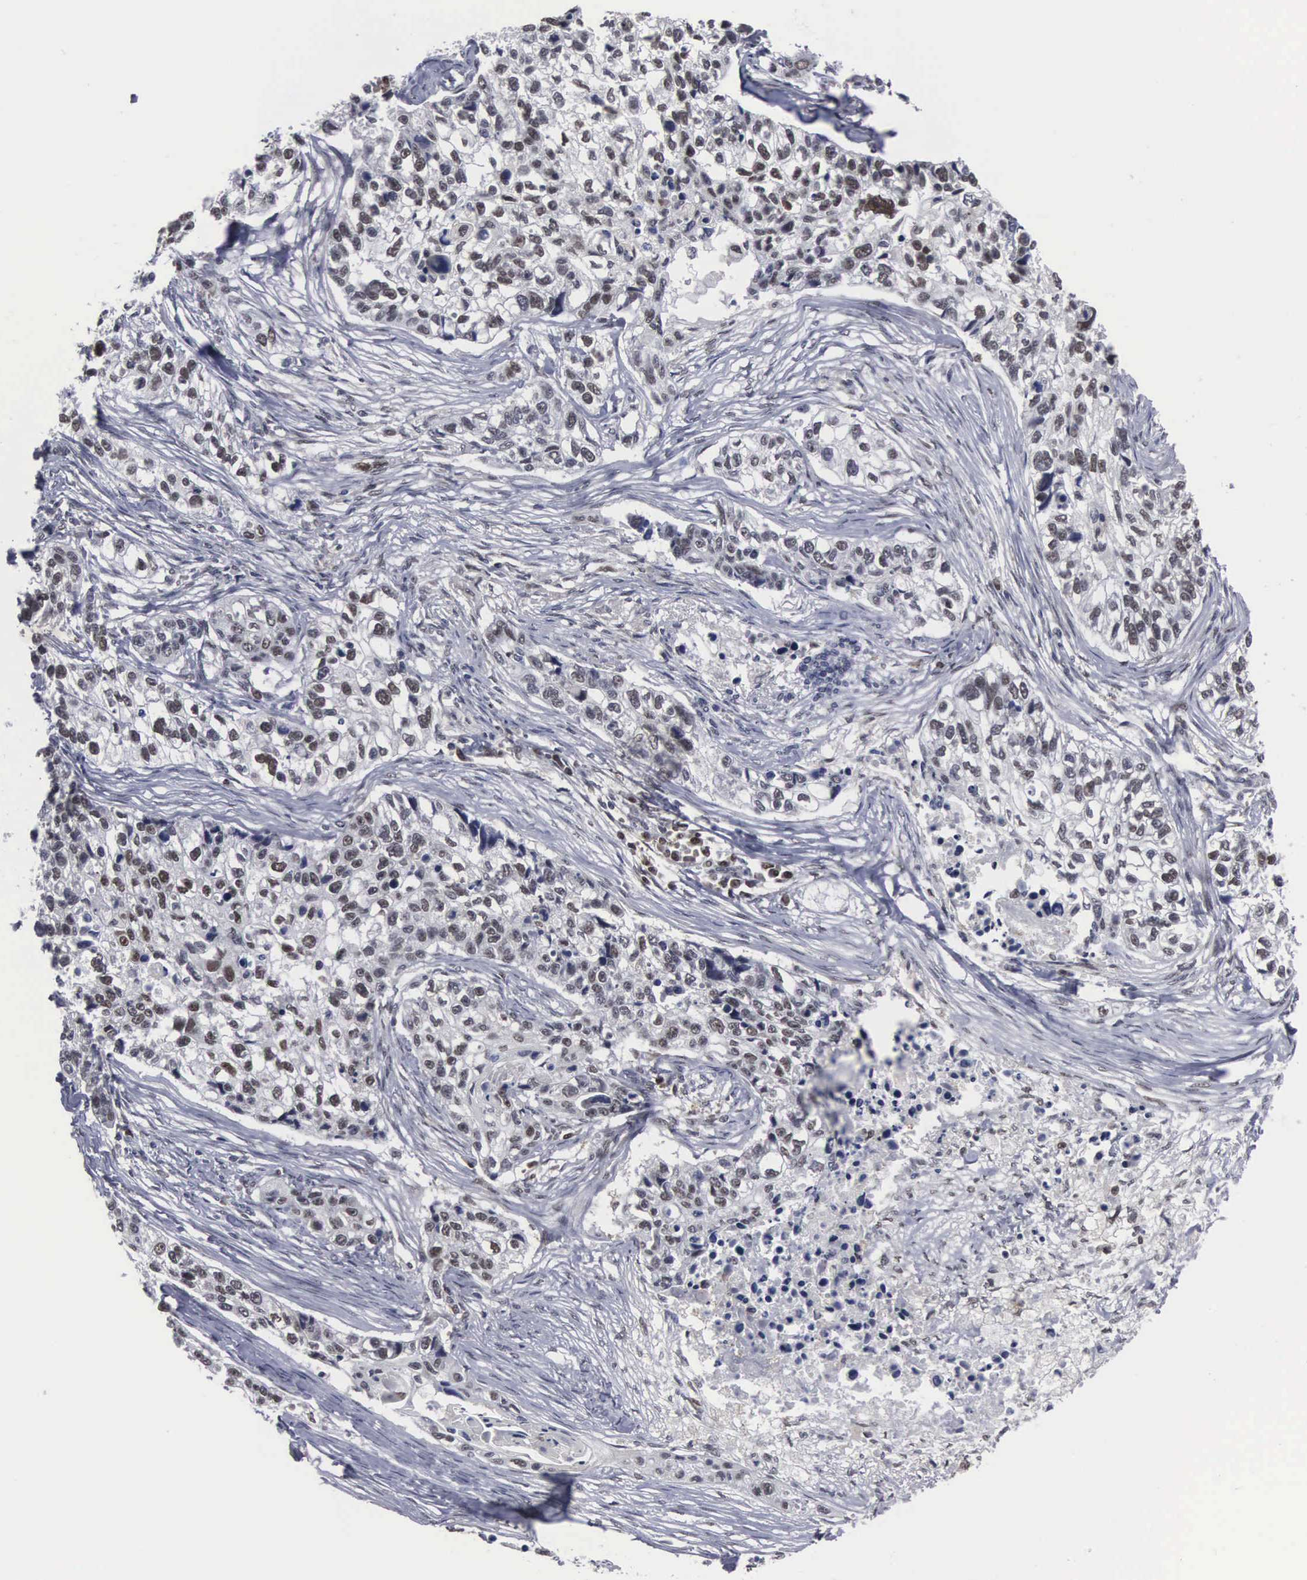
{"staining": {"intensity": "weak", "quantity": "25%-75%", "location": "nuclear"}, "tissue": "lung cancer", "cell_type": "Tumor cells", "image_type": "cancer", "snomed": [{"axis": "morphology", "description": "Squamous cell carcinoma, NOS"}, {"axis": "topography", "description": "Lymph node"}, {"axis": "topography", "description": "Lung"}], "caption": "Protein positivity by IHC reveals weak nuclear positivity in approximately 25%-75% of tumor cells in lung cancer.", "gene": "TRMT5", "patient": {"sex": "male", "age": 74}}